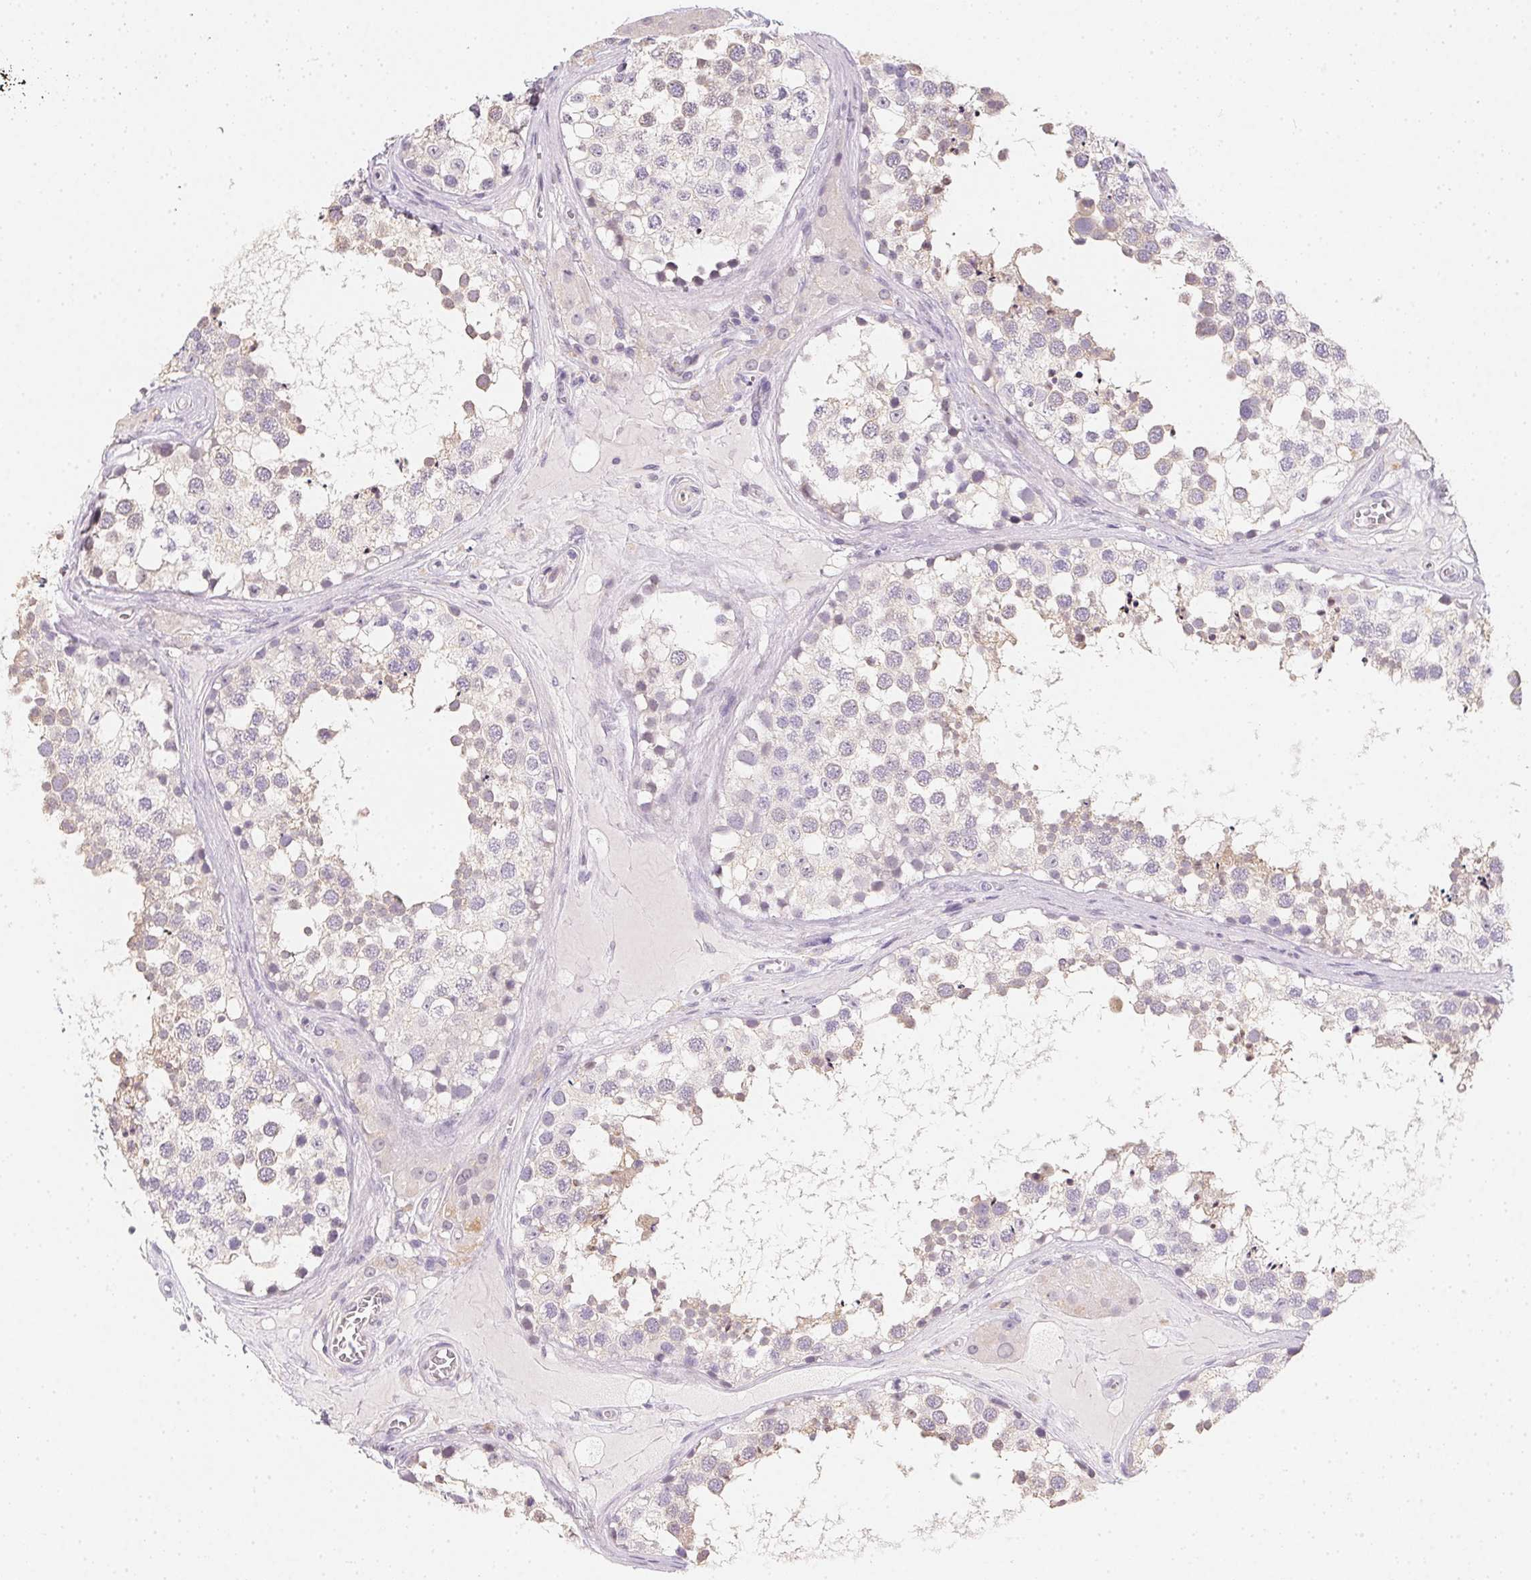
{"staining": {"intensity": "moderate", "quantity": "<25%", "location": "nuclear"}, "tissue": "testis", "cell_type": "Cells in seminiferous ducts", "image_type": "normal", "snomed": [{"axis": "morphology", "description": "Normal tissue, NOS"}, {"axis": "morphology", "description": "Seminoma, NOS"}, {"axis": "topography", "description": "Testis"}], "caption": "This image reveals immunohistochemistry staining of unremarkable testis, with low moderate nuclear expression in about <25% of cells in seminiferous ducts.", "gene": "ZBBX", "patient": {"sex": "male", "age": 65}}